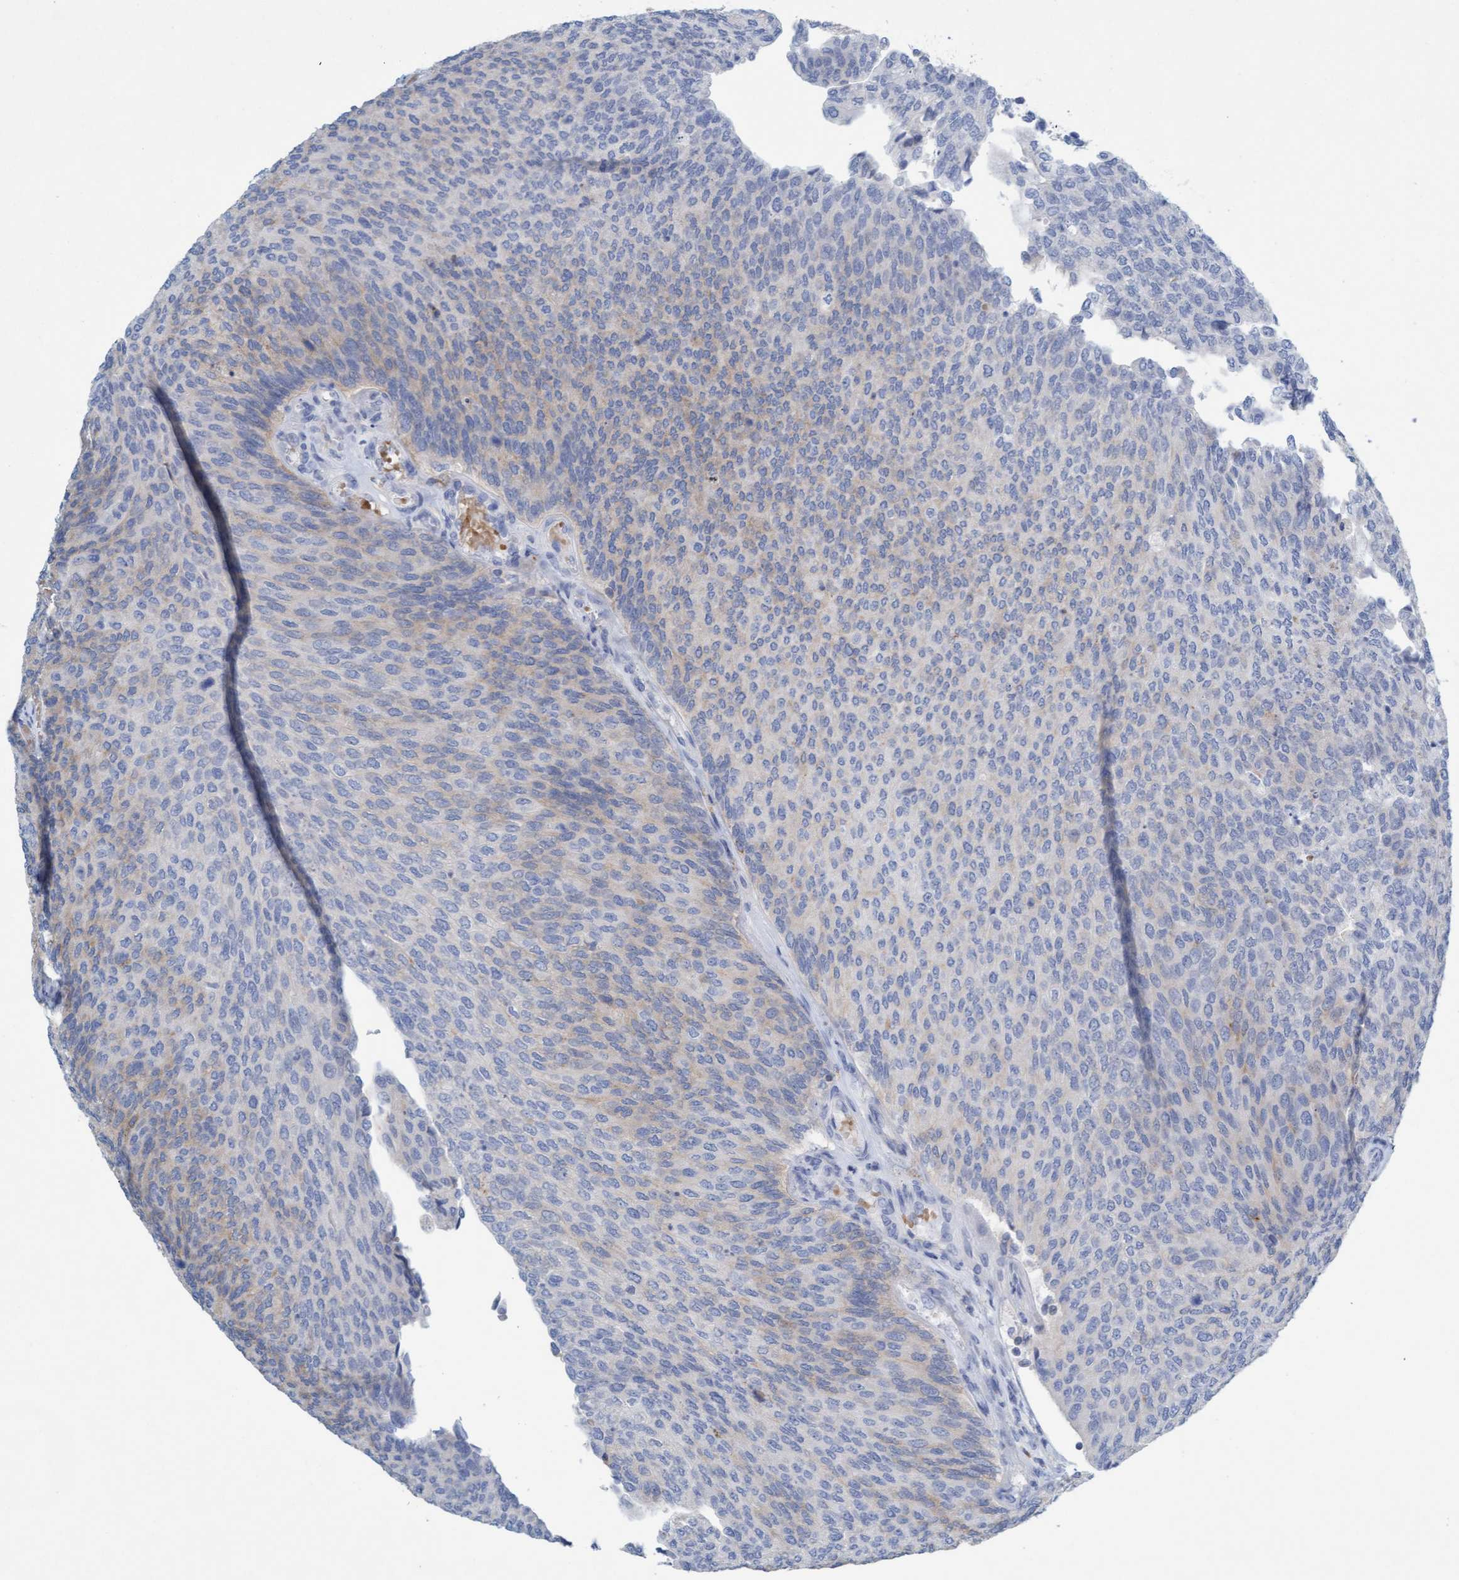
{"staining": {"intensity": "weak", "quantity": "<25%", "location": "cytoplasmic/membranous"}, "tissue": "urothelial cancer", "cell_type": "Tumor cells", "image_type": "cancer", "snomed": [{"axis": "morphology", "description": "Urothelial carcinoma, Low grade"}, {"axis": "topography", "description": "Urinary bladder"}], "caption": "There is no significant positivity in tumor cells of low-grade urothelial carcinoma.", "gene": "SIGIRR", "patient": {"sex": "female", "age": 79}}